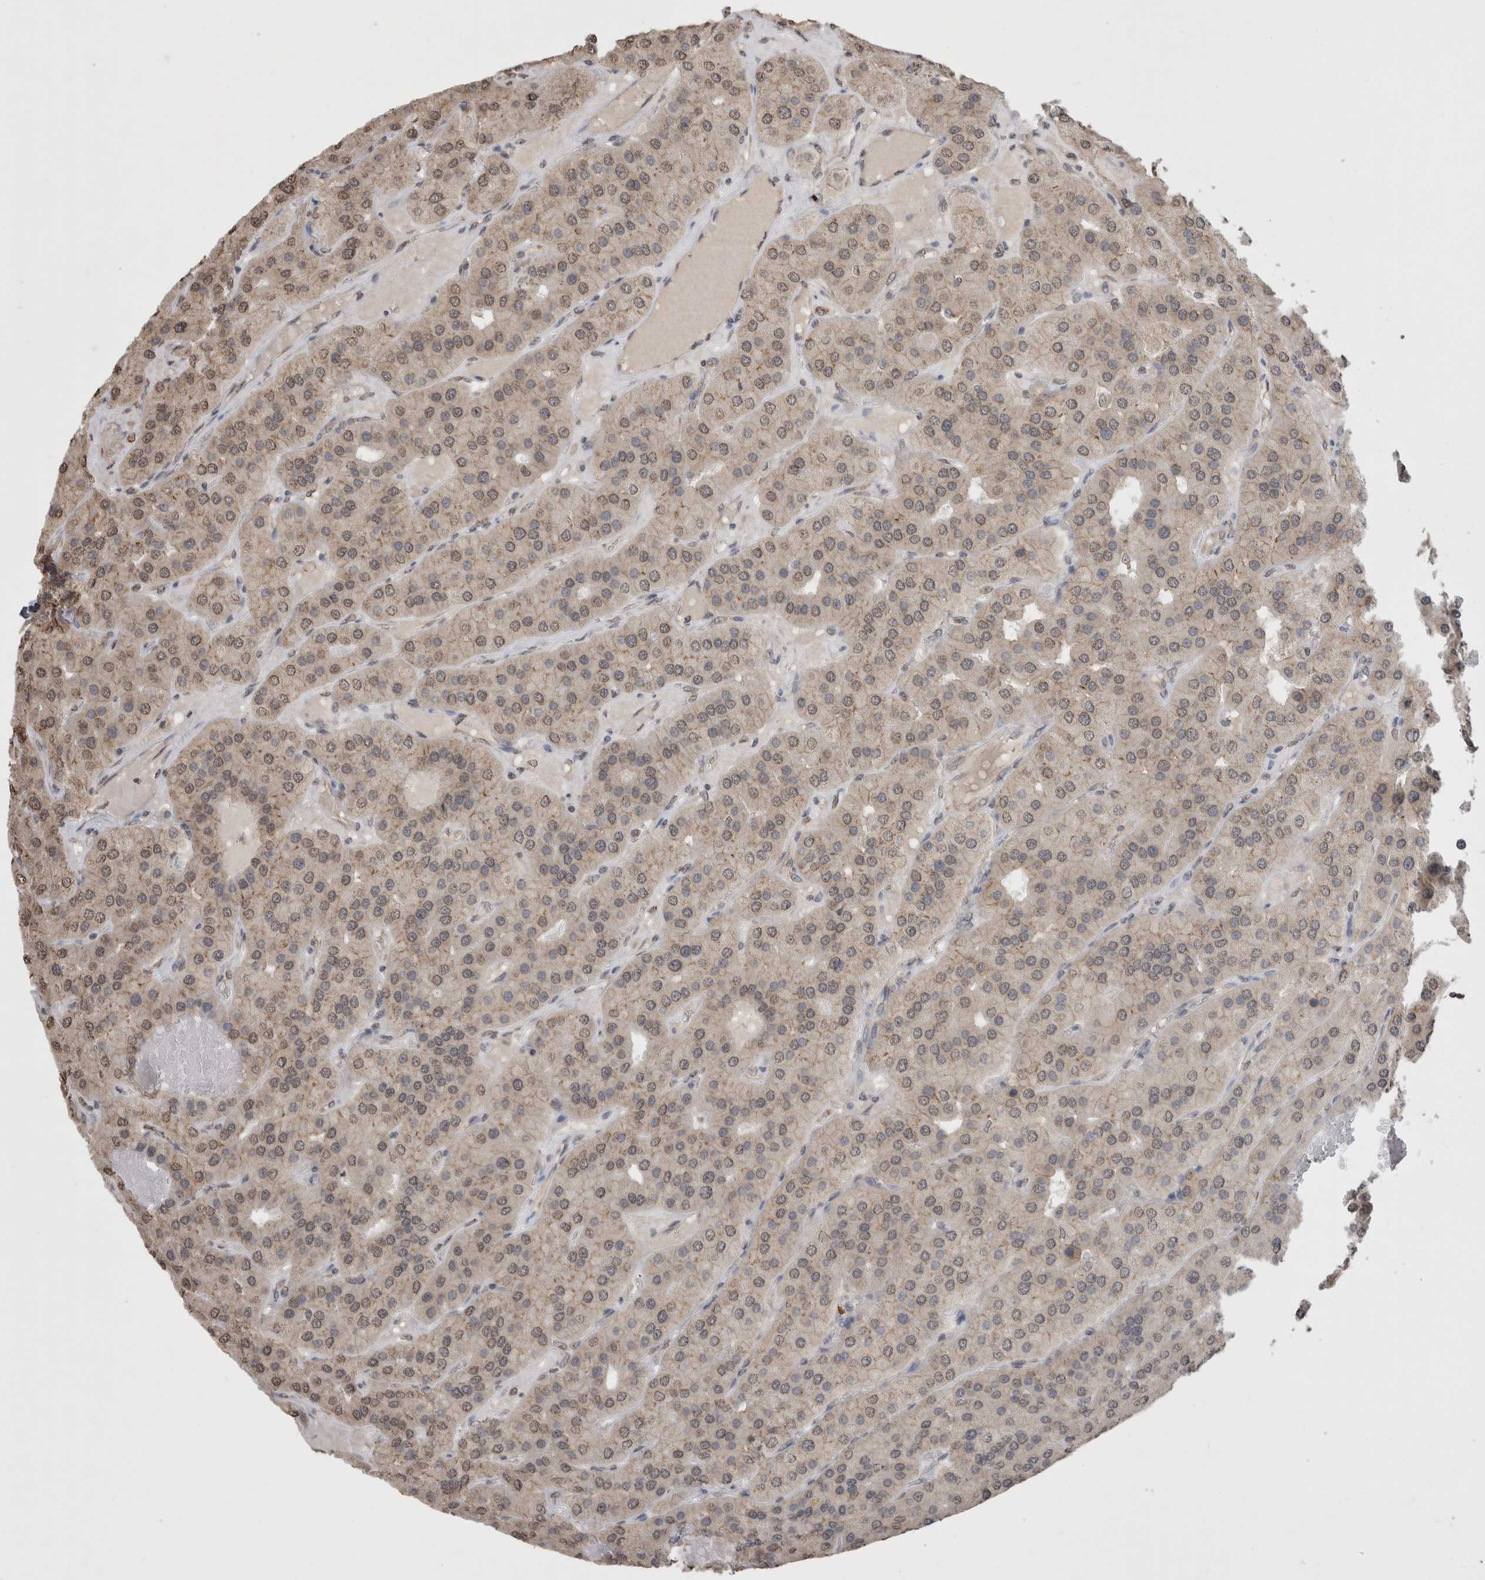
{"staining": {"intensity": "moderate", "quantity": "25%-75%", "location": "cytoplasmic/membranous"}, "tissue": "parathyroid gland", "cell_type": "Glandular cells", "image_type": "normal", "snomed": [{"axis": "morphology", "description": "Normal tissue, NOS"}, {"axis": "morphology", "description": "Adenoma, NOS"}, {"axis": "topography", "description": "Parathyroid gland"}], "caption": "Immunohistochemistry micrograph of unremarkable parathyroid gland: human parathyroid gland stained using IHC reveals medium levels of moderate protein expression localized specifically in the cytoplasmic/membranous of glandular cells, appearing as a cytoplasmic/membranous brown color.", "gene": "NOMO1", "patient": {"sex": "female", "age": 86}}